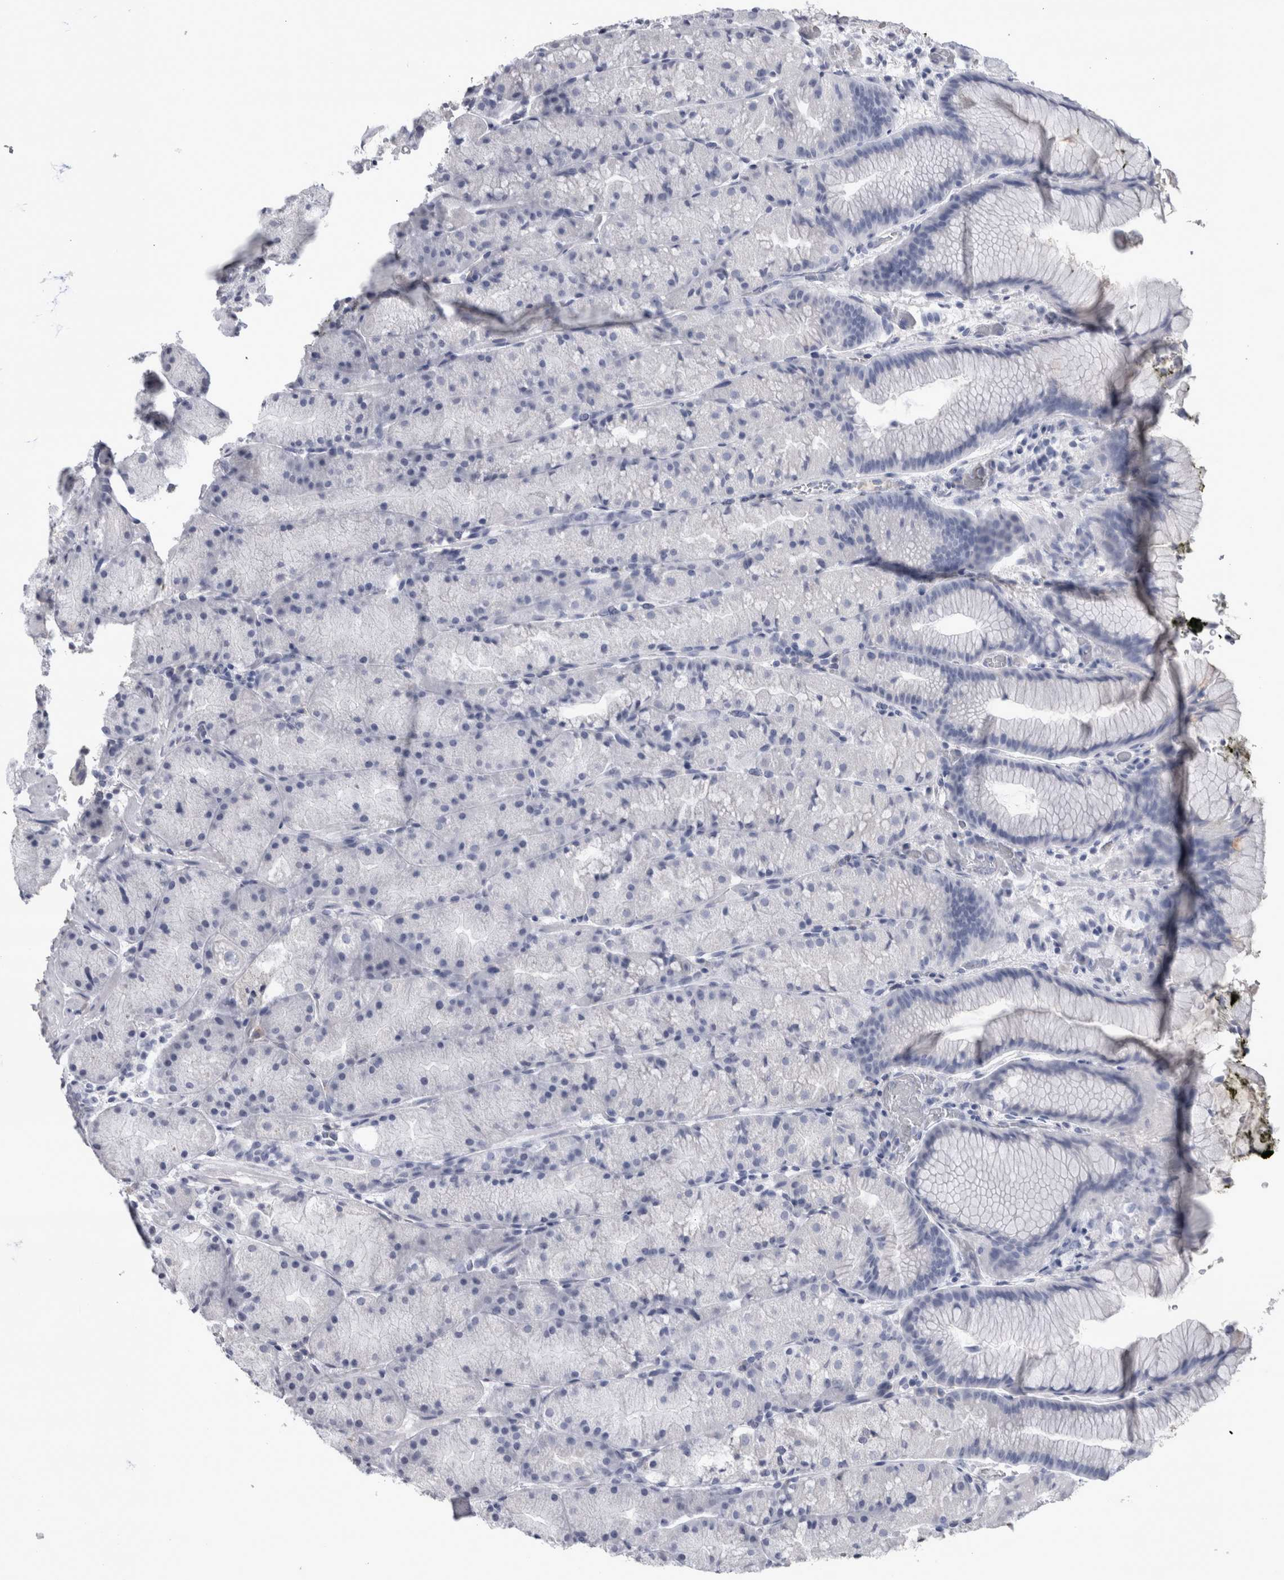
{"staining": {"intensity": "negative", "quantity": "none", "location": "none"}, "tissue": "stomach", "cell_type": "Glandular cells", "image_type": "normal", "snomed": [{"axis": "morphology", "description": "Normal tissue, NOS"}, {"axis": "topography", "description": "Stomach, upper"}, {"axis": "topography", "description": "Stomach"}], "caption": "Immunohistochemistry (IHC) histopathology image of benign human stomach stained for a protein (brown), which demonstrates no staining in glandular cells. Nuclei are stained in blue.", "gene": "PAX5", "patient": {"sex": "male", "age": 48}}